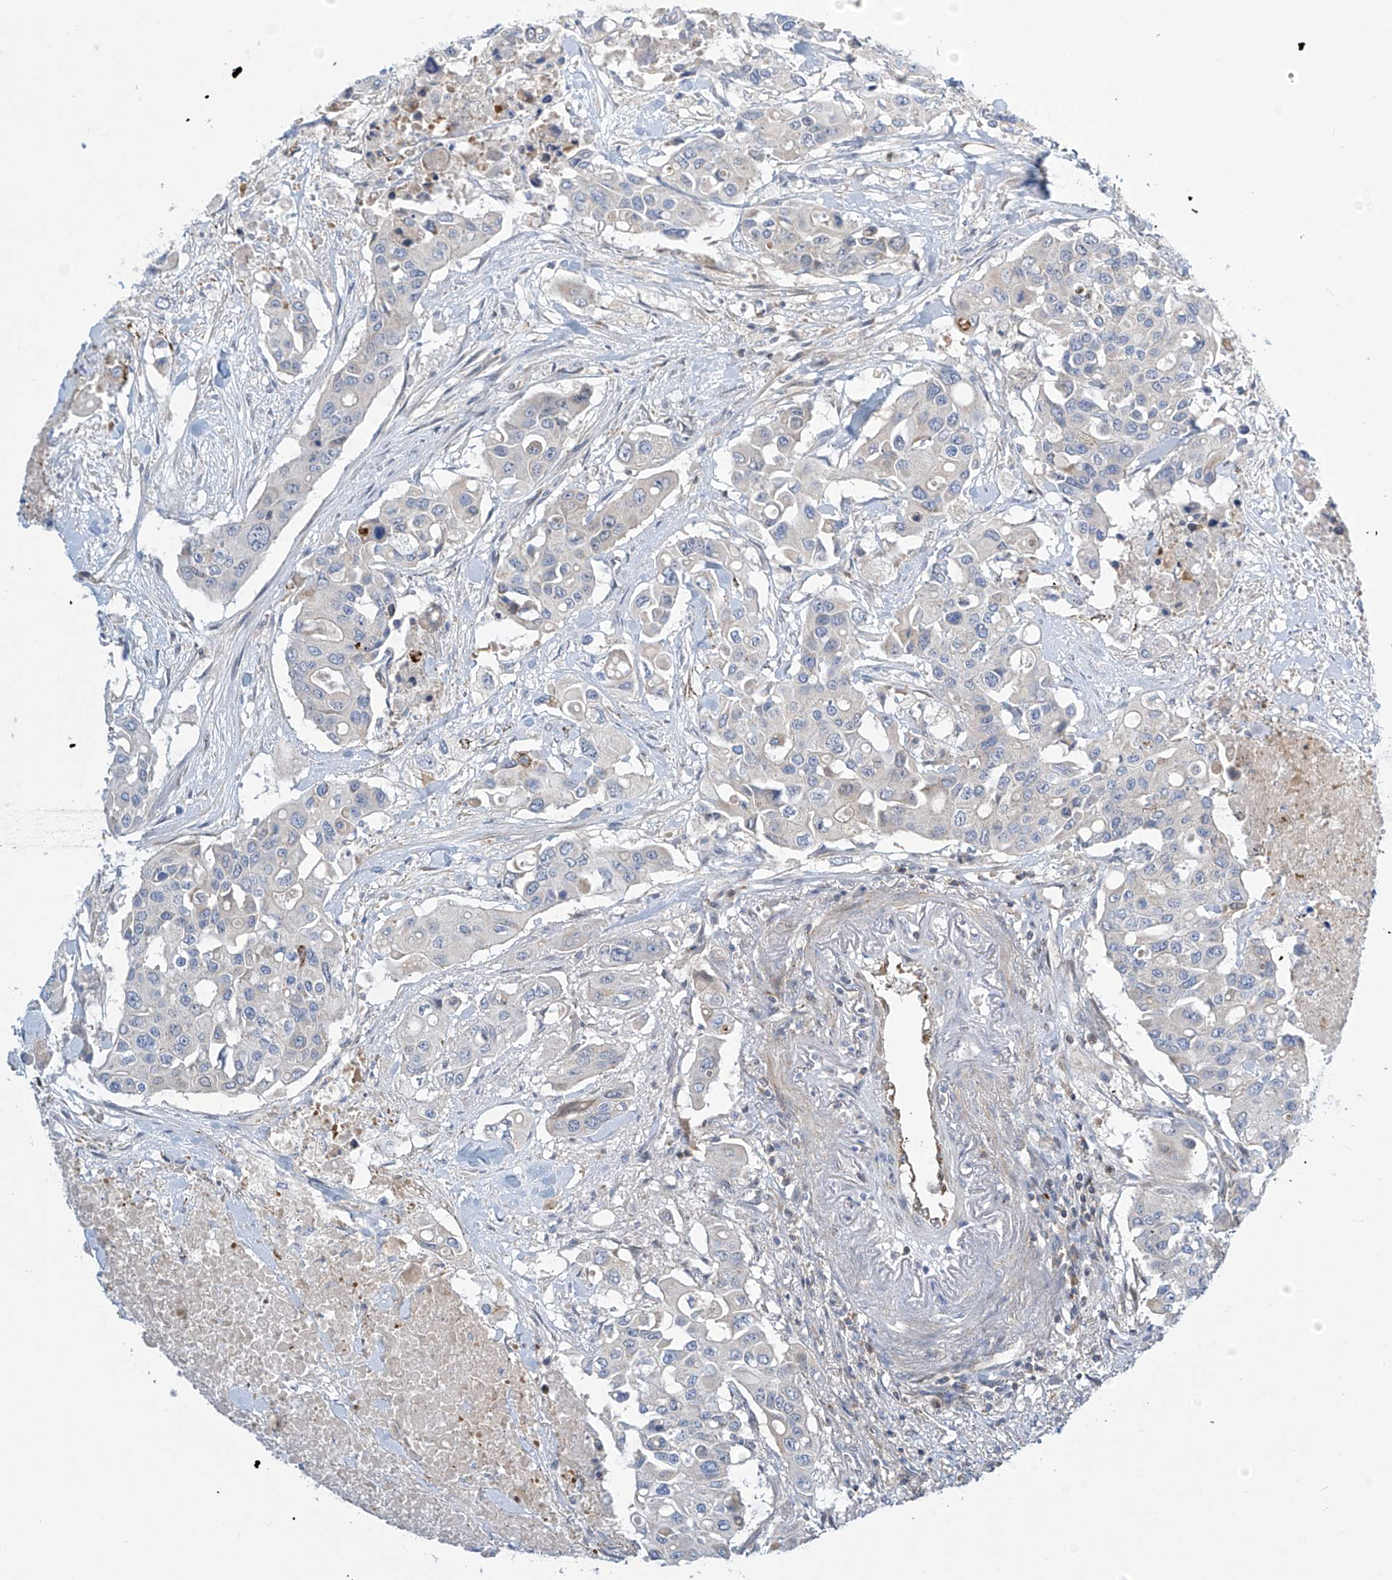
{"staining": {"intensity": "negative", "quantity": "none", "location": "none"}, "tissue": "colorectal cancer", "cell_type": "Tumor cells", "image_type": "cancer", "snomed": [{"axis": "morphology", "description": "Adenocarcinoma, NOS"}, {"axis": "topography", "description": "Colon"}], "caption": "This micrograph is of adenocarcinoma (colorectal) stained with IHC to label a protein in brown with the nuclei are counter-stained blue. There is no expression in tumor cells.", "gene": "IBA57", "patient": {"sex": "male", "age": 77}}